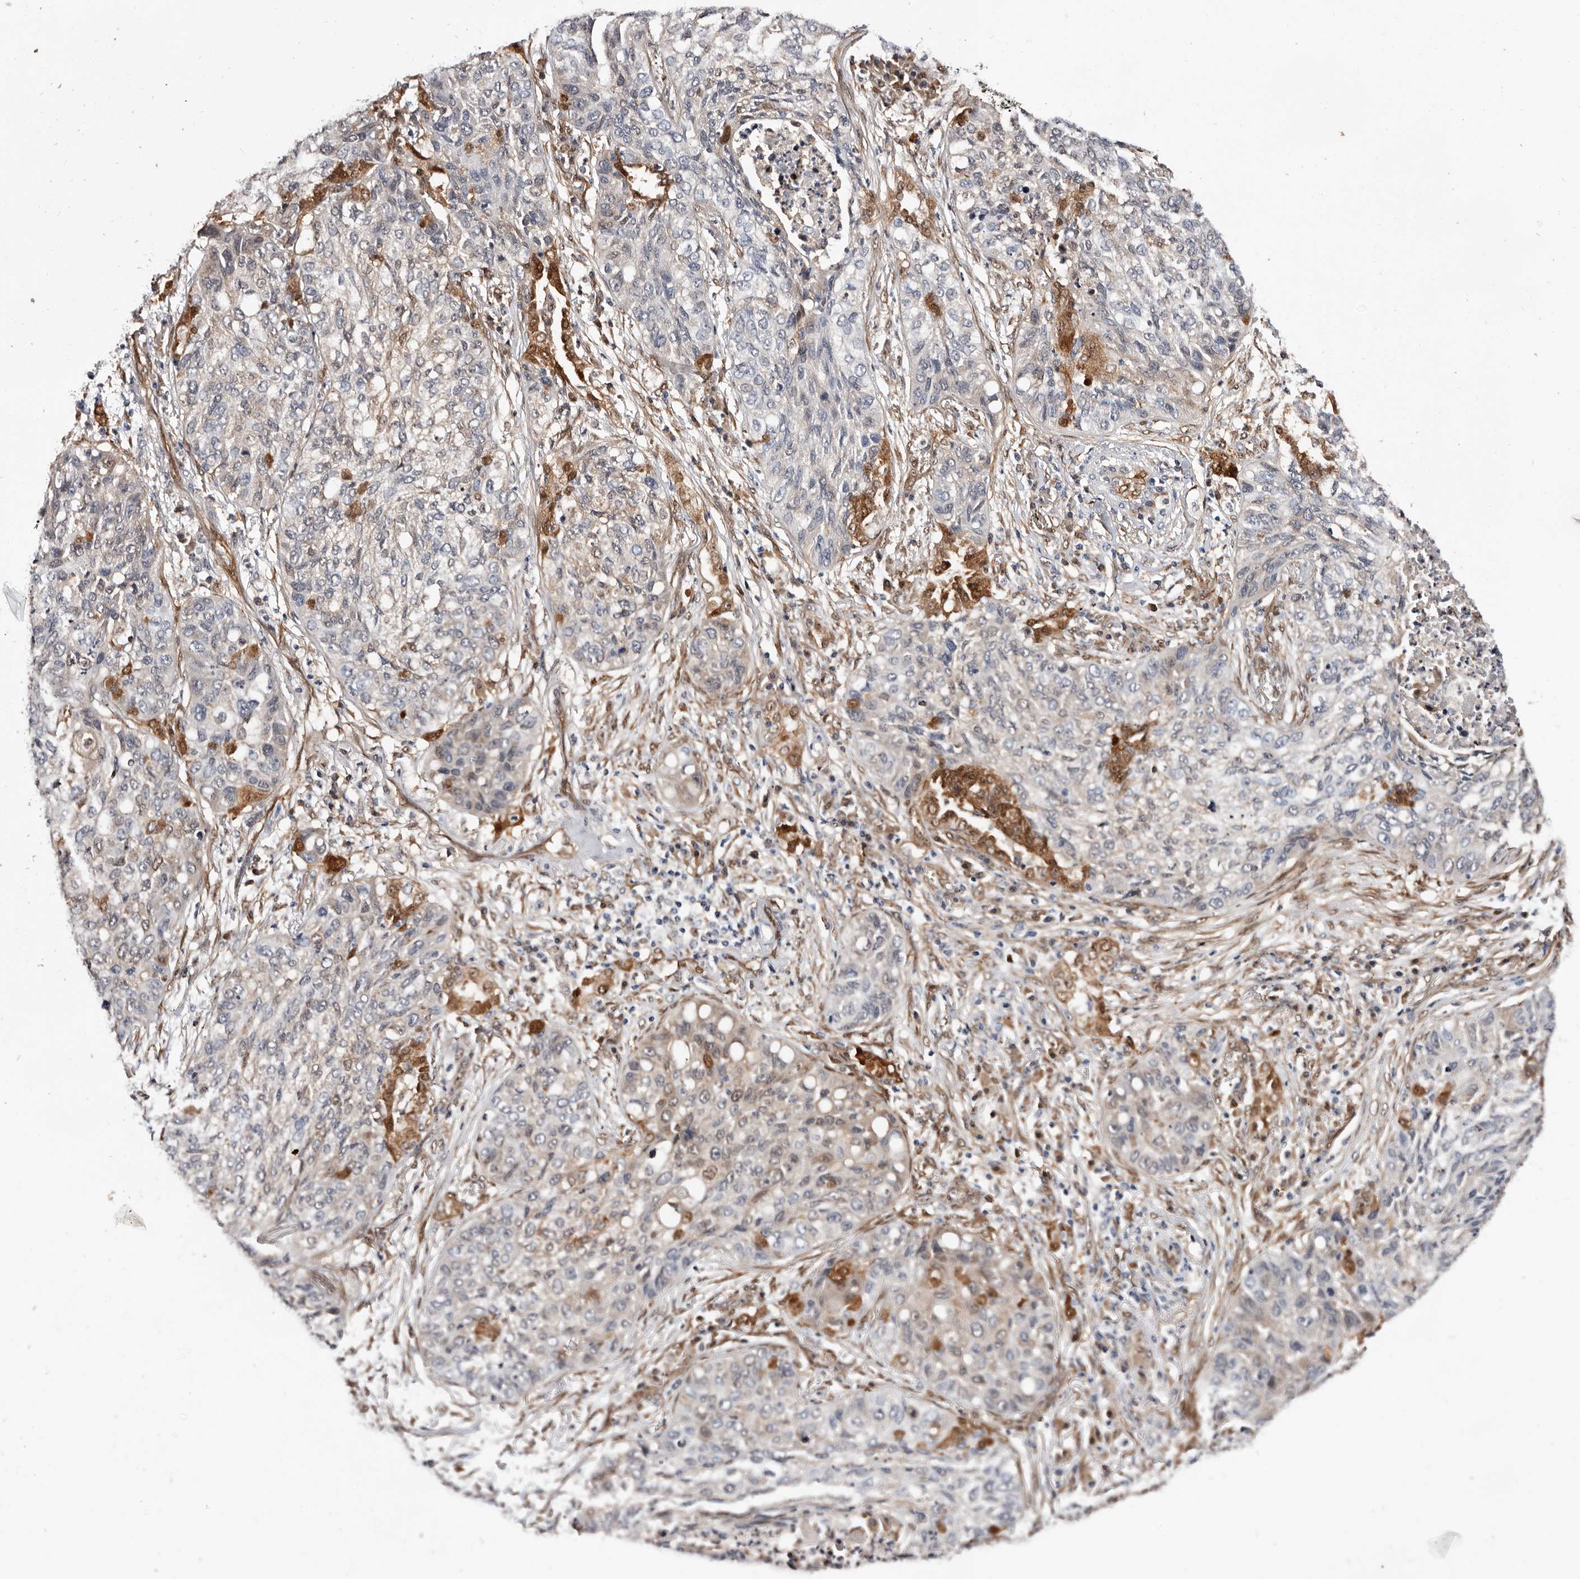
{"staining": {"intensity": "negative", "quantity": "none", "location": "none"}, "tissue": "lung cancer", "cell_type": "Tumor cells", "image_type": "cancer", "snomed": [{"axis": "morphology", "description": "Squamous cell carcinoma, NOS"}, {"axis": "topography", "description": "Lung"}], "caption": "A micrograph of lung cancer (squamous cell carcinoma) stained for a protein exhibits no brown staining in tumor cells.", "gene": "TP53I3", "patient": {"sex": "female", "age": 63}}